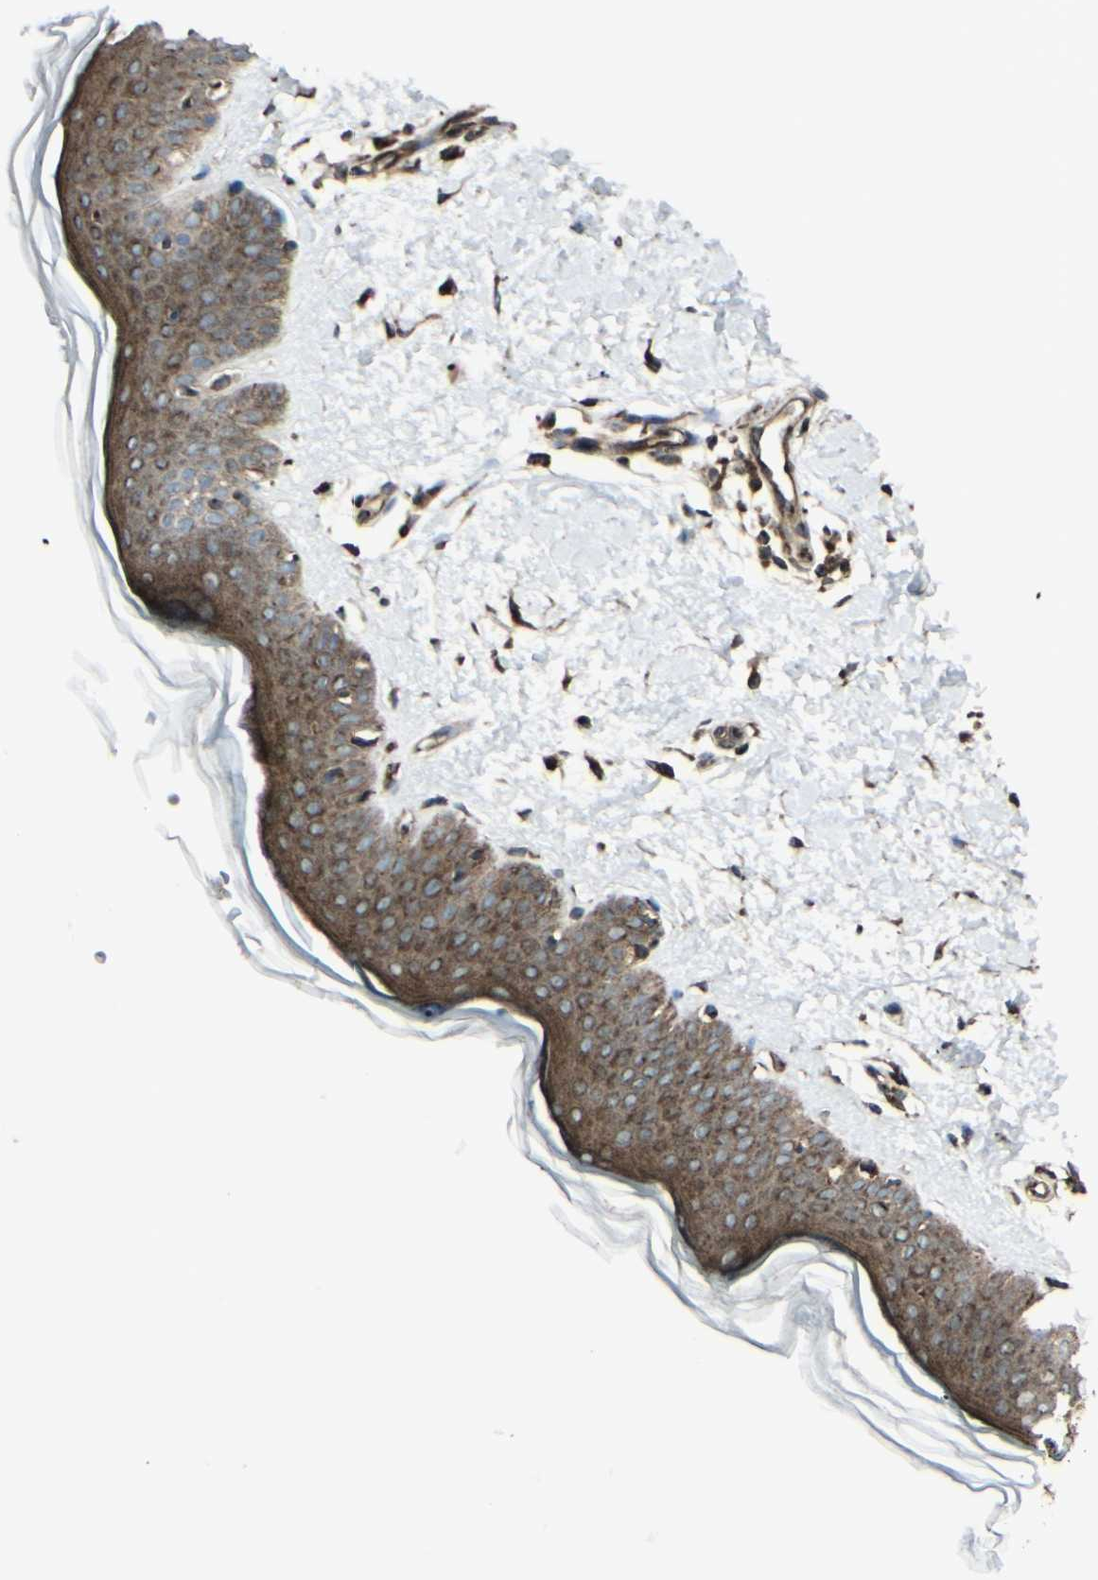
{"staining": {"intensity": "strong", "quantity": ">75%", "location": "cytoplasmic/membranous"}, "tissue": "skin", "cell_type": "Fibroblasts", "image_type": "normal", "snomed": [{"axis": "morphology", "description": "Normal tissue, NOS"}, {"axis": "topography", "description": "Skin"}], "caption": "Immunohistochemistry of unremarkable skin demonstrates high levels of strong cytoplasmic/membranous positivity in approximately >75% of fibroblasts. (Brightfield microscopy of DAB IHC at high magnification).", "gene": "NAPA", "patient": {"sex": "female", "age": 56}}